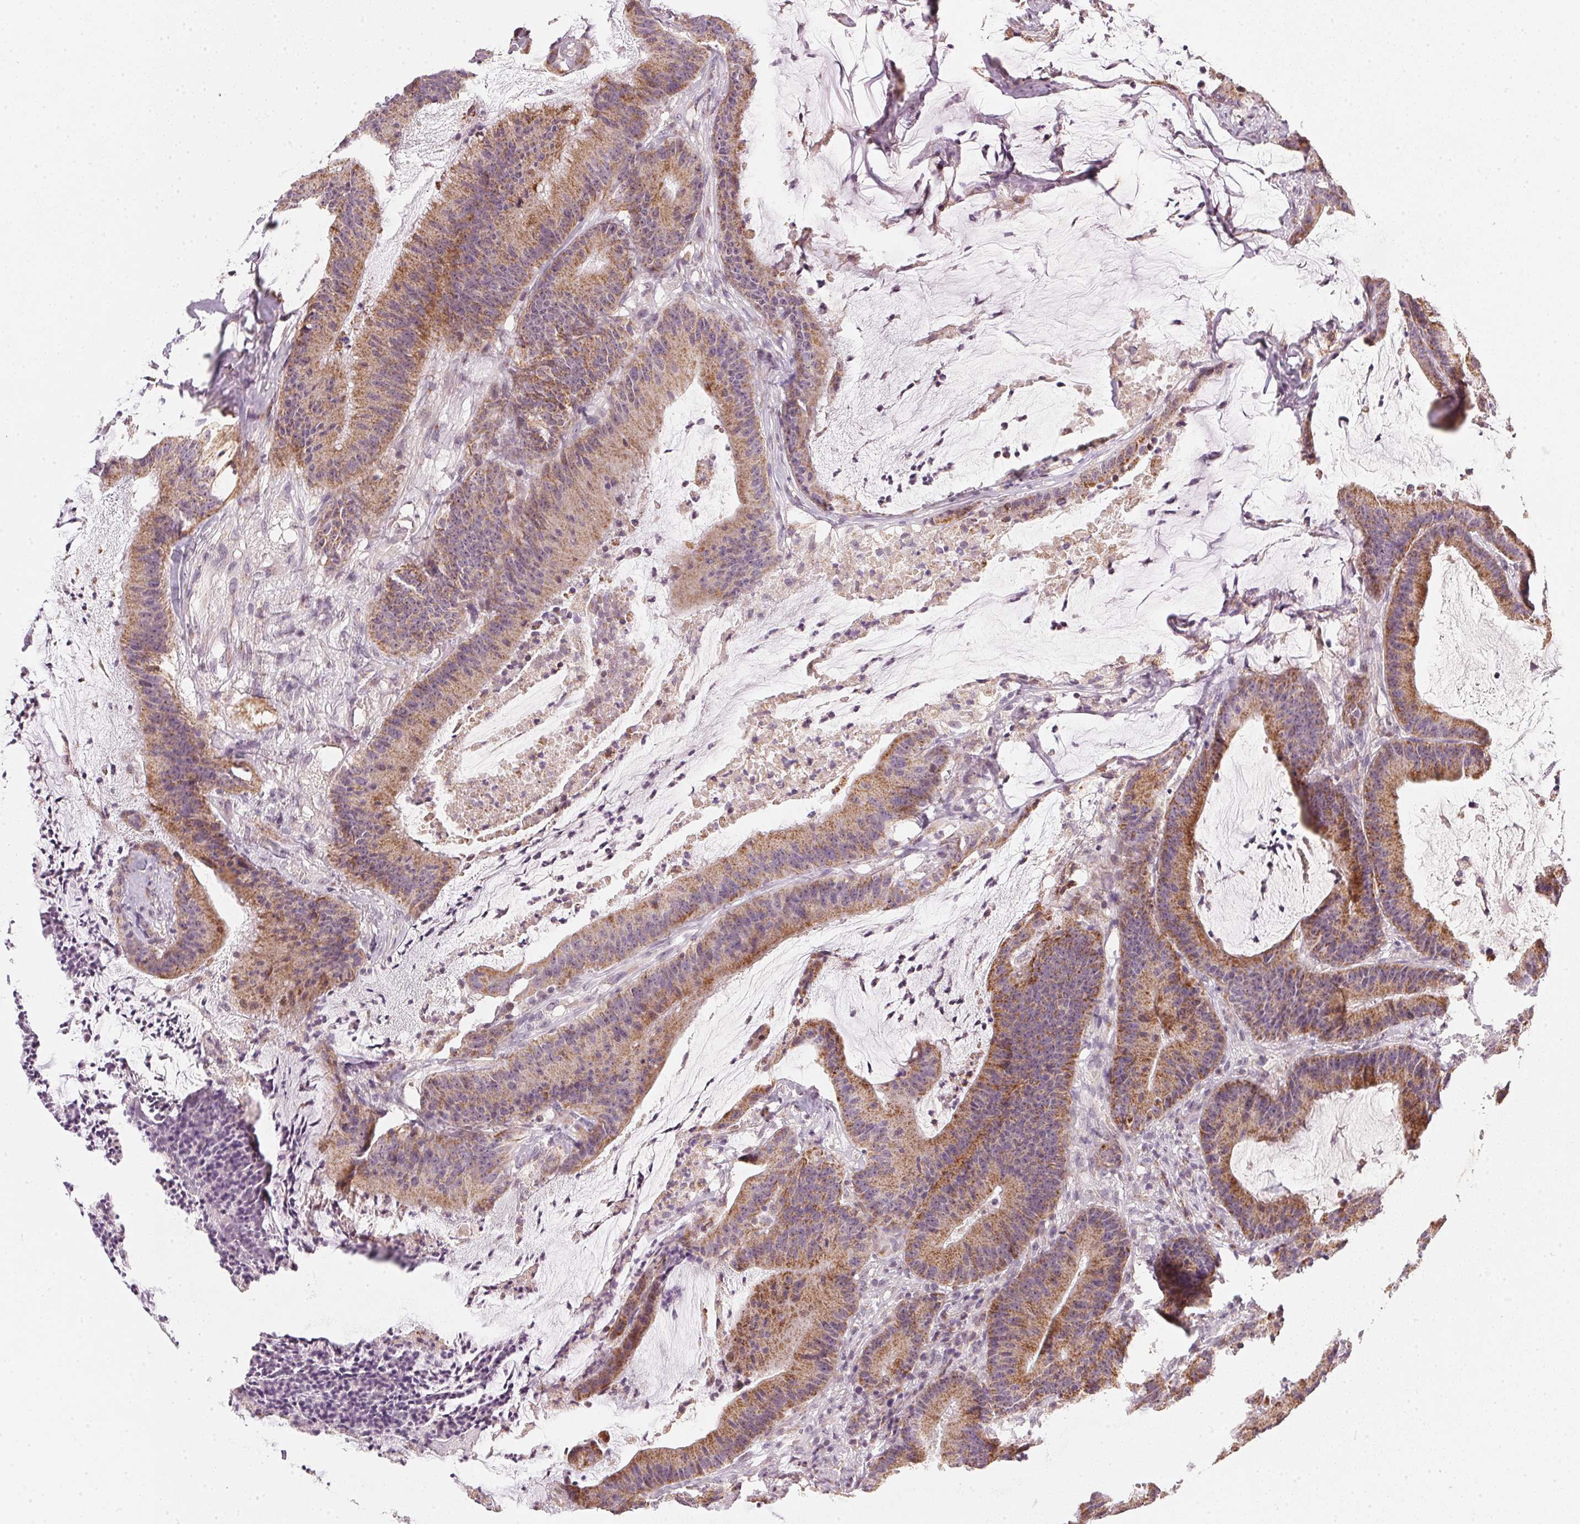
{"staining": {"intensity": "moderate", "quantity": ">75%", "location": "cytoplasmic/membranous"}, "tissue": "colorectal cancer", "cell_type": "Tumor cells", "image_type": "cancer", "snomed": [{"axis": "morphology", "description": "Adenocarcinoma, NOS"}, {"axis": "topography", "description": "Colon"}], "caption": "Immunohistochemistry histopathology image of colorectal cancer stained for a protein (brown), which exhibits medium levels of moderate cytoplasmic/membranous staining in about >75% of tumor cells.", "gene": "COQ7", "patient": {"sex": "female", "age": 78}}